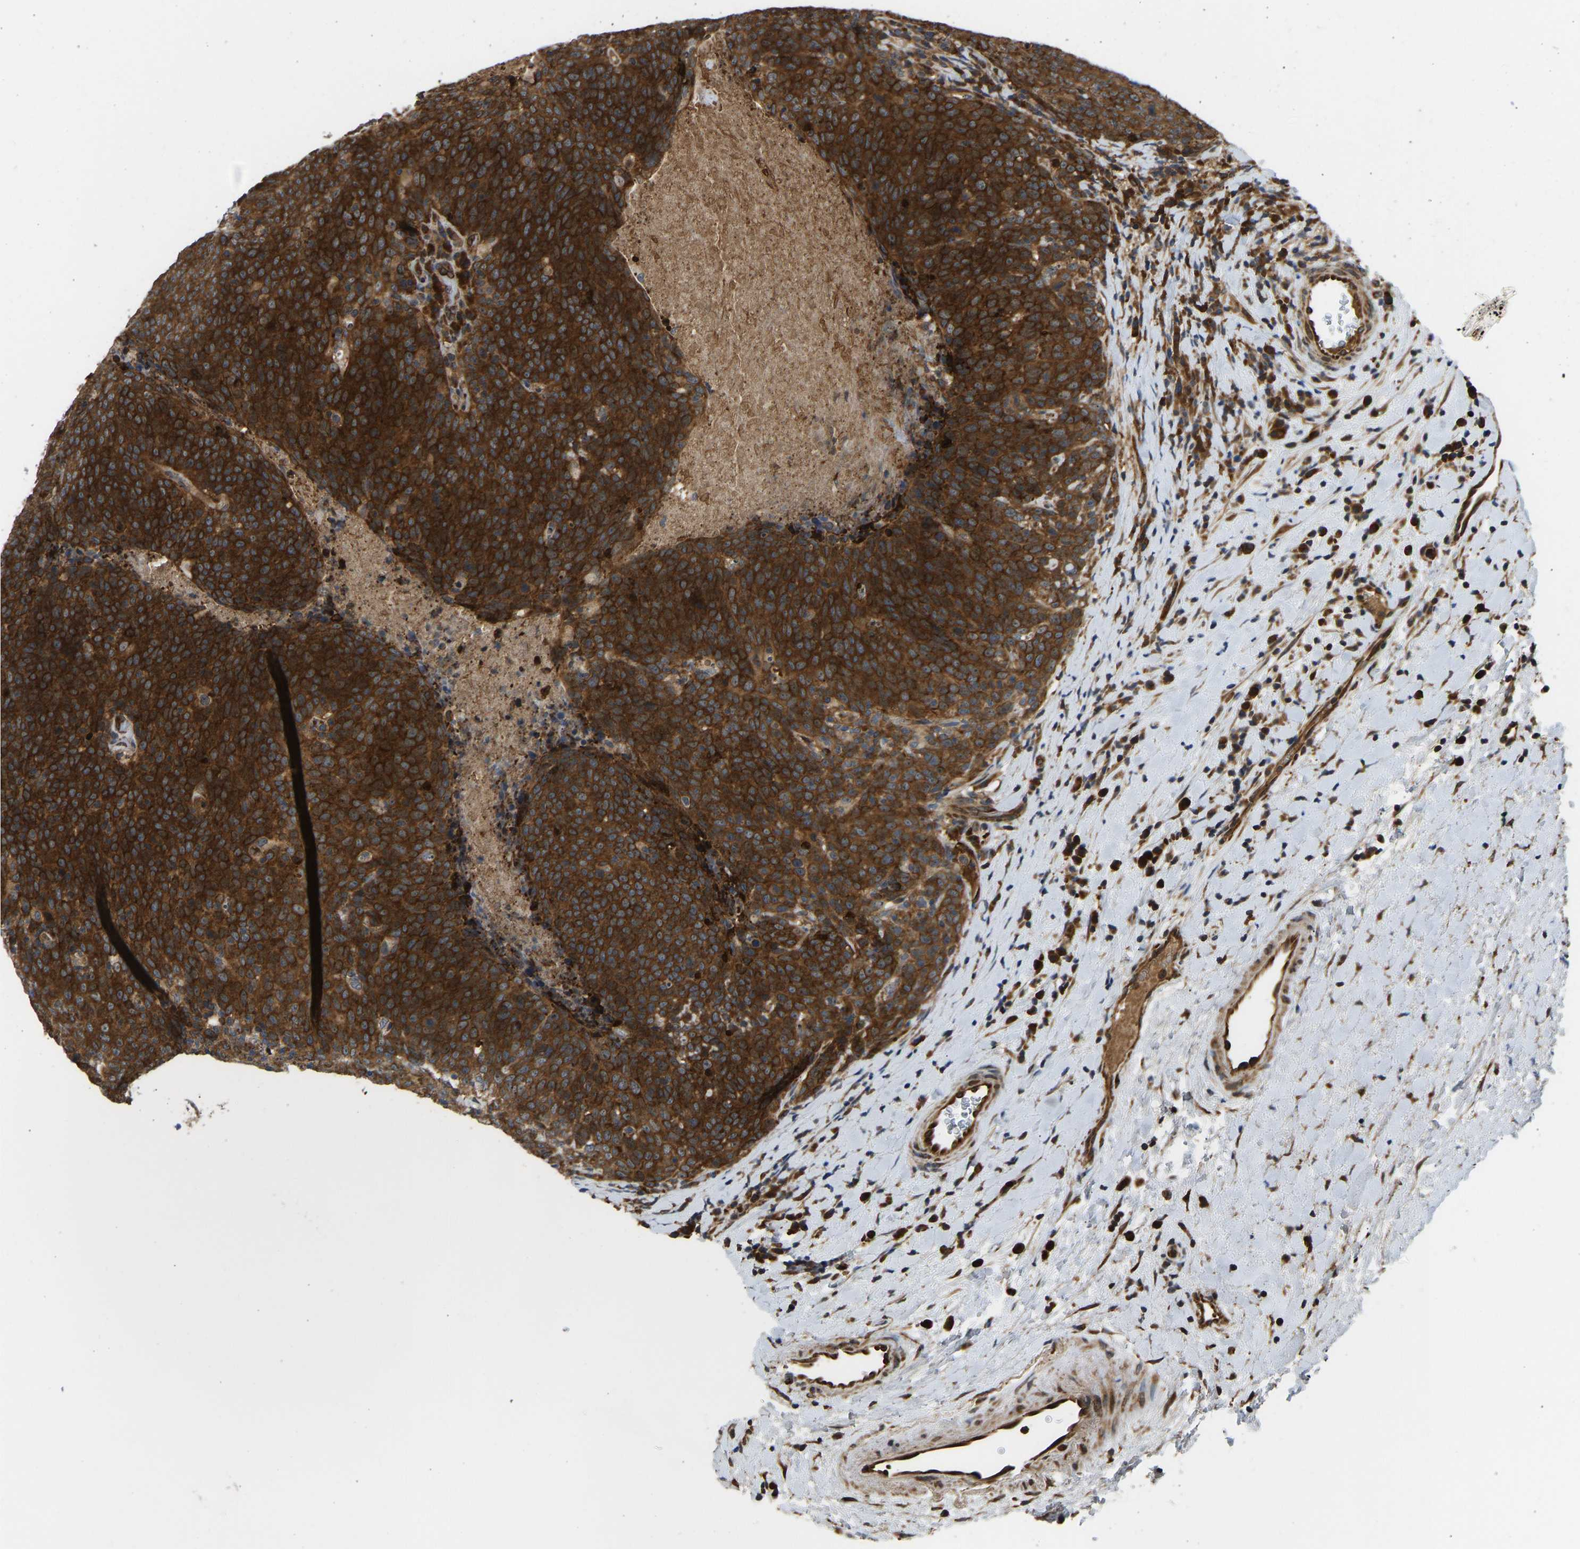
{"staining": {"intensity": "strong", "quantity": ">75%", "location": "cytoplasmic/membranous"}, "tissue": "head and neck cancer", "cell_type": "Tumor cells", "image_type": "cancer", "snomed": [{"axis": "morphology", "description": "Squamous cell carcinoma, NOS"}, {"axis": "morphology", "description": "Squamous cell carcinoma, metastatic, NOS"}, {"axis": "topography", "description": "Lymph node"}, {"axis": "topography", "description": "Head-Neck"}], "caption": "Protein staining by immunohistochemistry shows strong cytoplasmic/membranous expression in about >75% of tumor cells in head and neck squamous cell carcinoma.", "gene": "RASGRF2", "patient": {"sex": "male", "age": 62}}